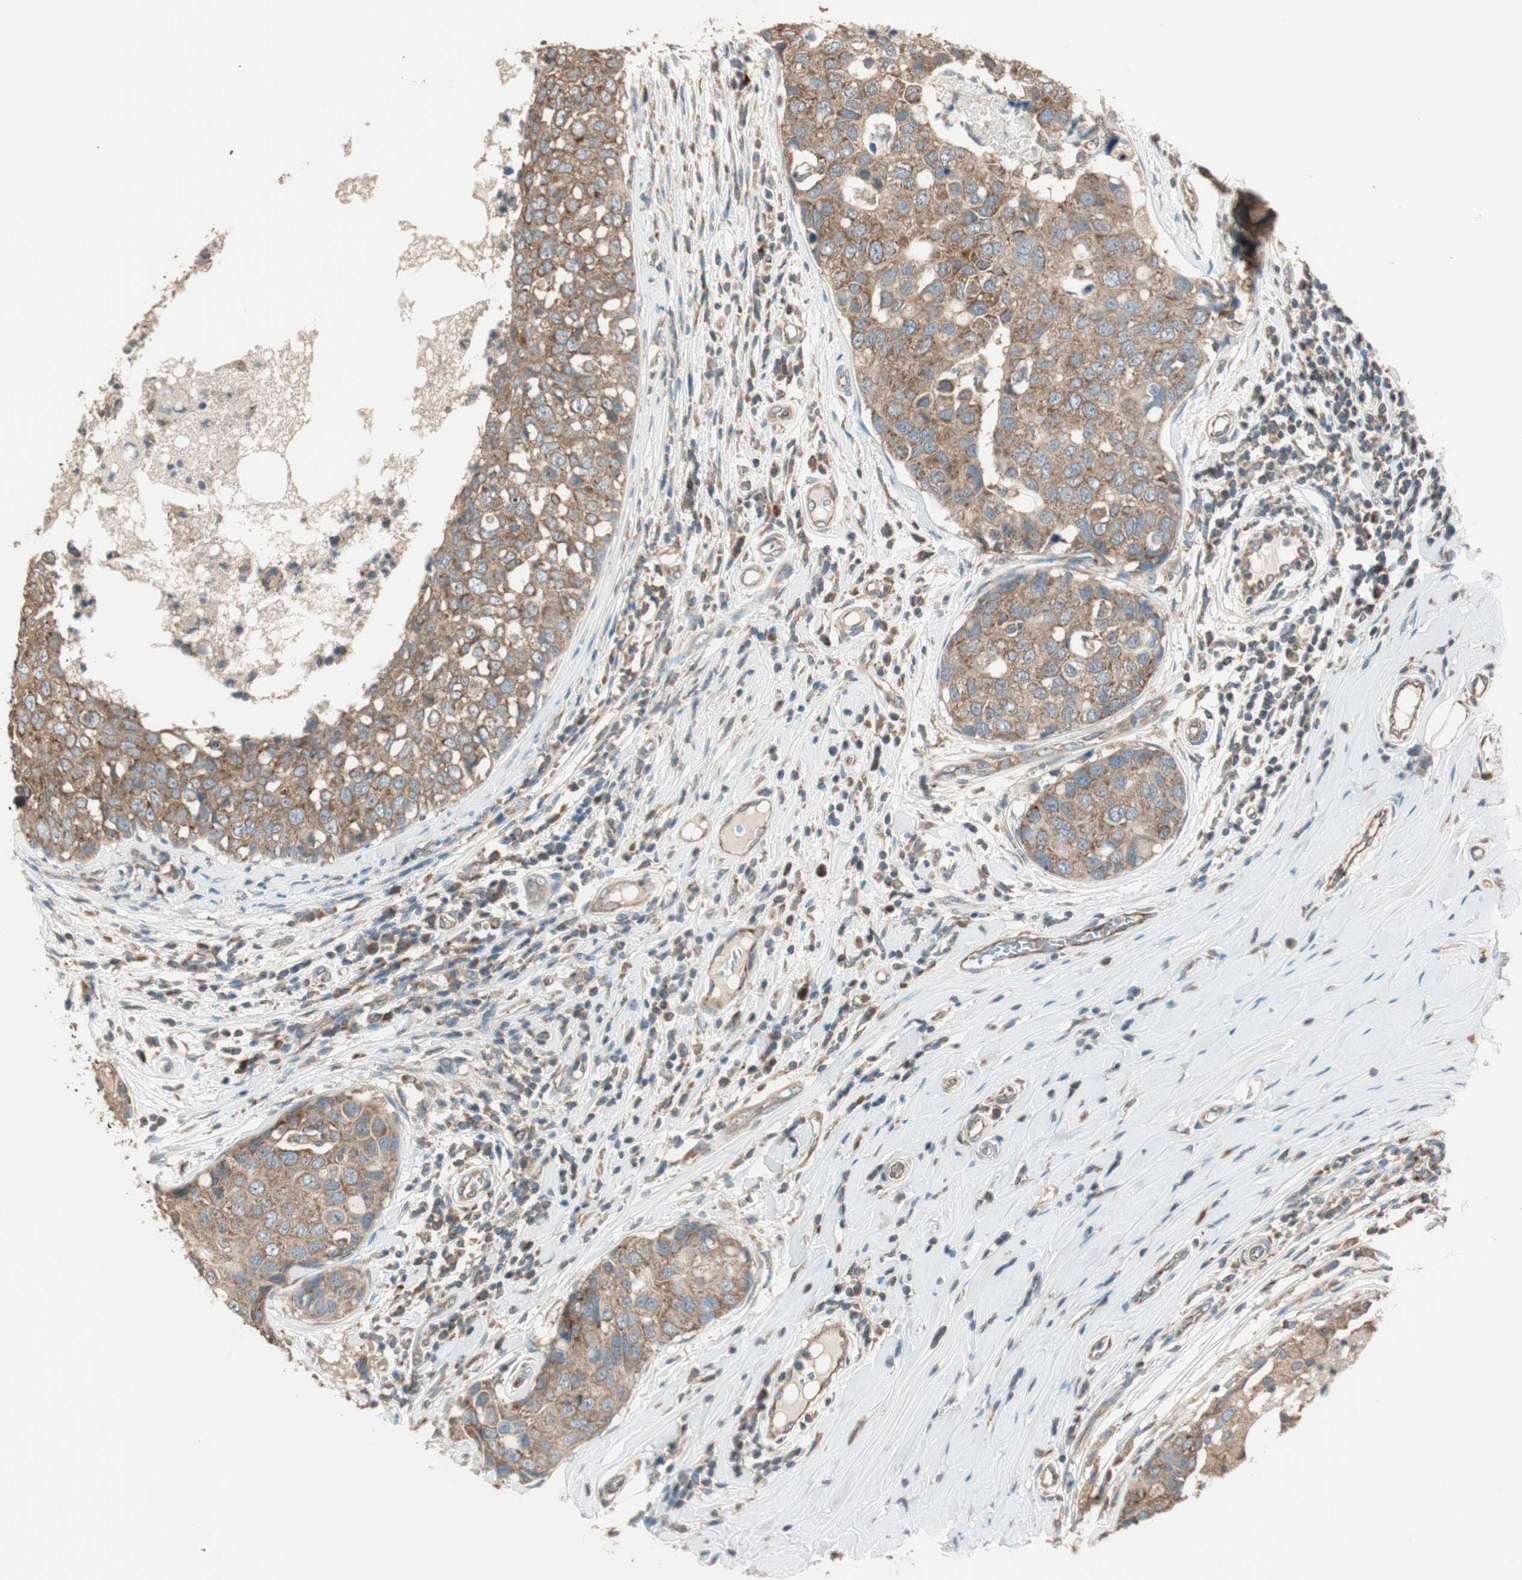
{"staining": {"intensity": "moderate", "quantity": ">75%", "location": "cytoplasmic/membranous"}, "tissue": "breast cancer", "cell_type": "Tumor cells", "image_type": "cancer", "snomed": [{"axis": "morphology", "description": "Duct carcinoma"}, {"axis": "topography", "description": "Breast"}], "caption": "Breast invasive ductal carcinoma was stained to show a protein in brown. There is medium levels of moderate cytoplasmic/membranous staining in about >75% of tumor cells.", "gene": "CC2D1A", "patient": {"sex": "female", "age": 27}}